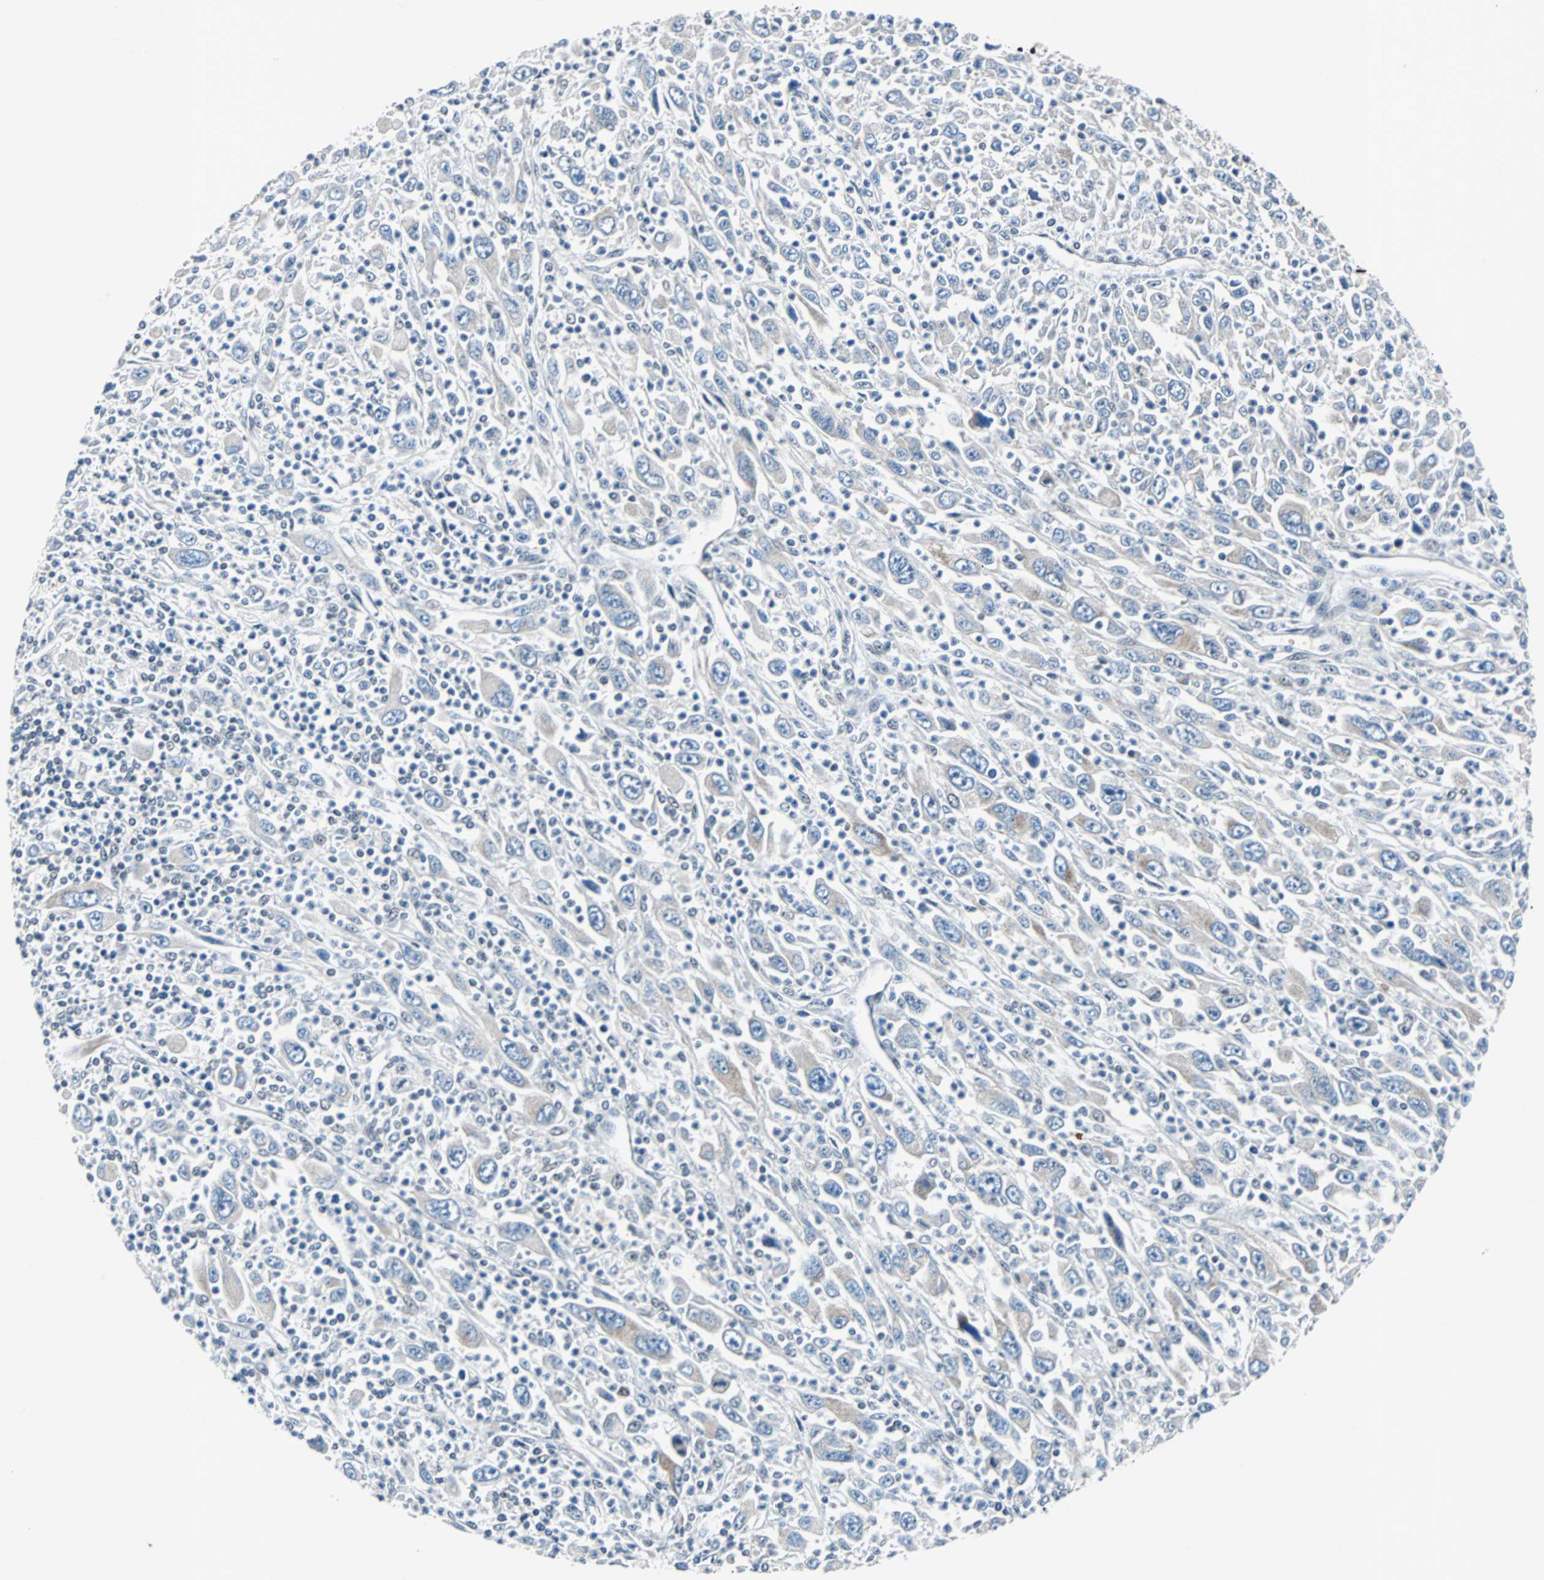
{"staining": {"intensity": "weak", "quantity": "<25%", "location": "cytoplasmic/membranous"}, "tissue": "melanoma", "cell_type": "Tumor cells", "image_type": "cancer", "snomed": [{"axis": "morphology", "description": "Malignant melanoma, Metastatic site"}, {"axis": "topography", "description": "Skin"}], "caption": "Immunohistochemical staining of malignant melanoma (metastatic site) shows no significant staining in tumor cells.", "gene": "ZHX2", "patient": {"sex": "female", "age": 56}}